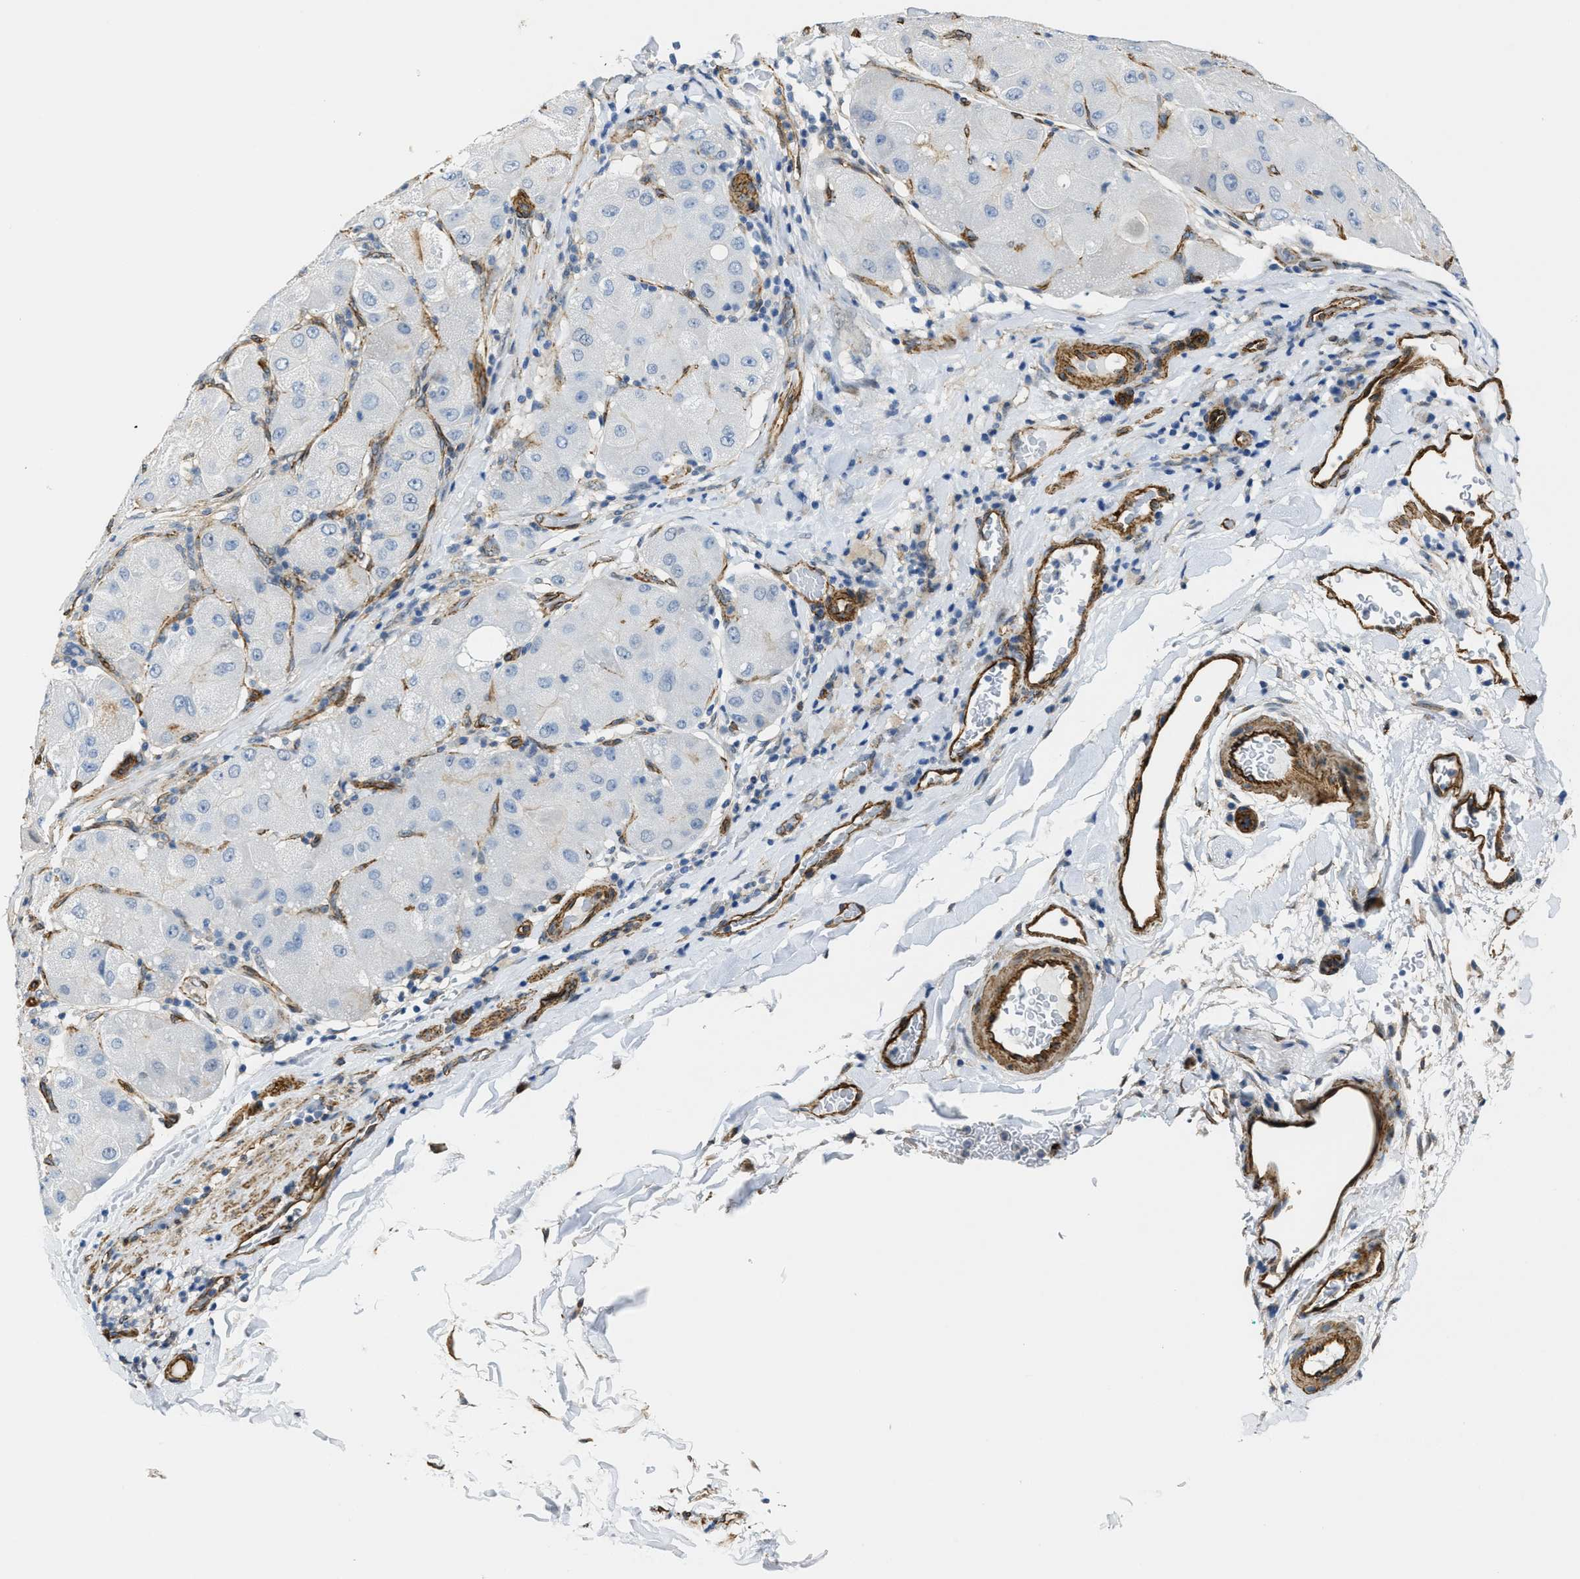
{"staining": {"intensity": "negative", "quantity": "none", "location": "none"}, "tissue": "liver cancer", "cell_type": "Tumor cells", "image_type": "cancer", "snomed": [{"axis": "morphology", "description": "Carcinoma, Hepatocellular, NOS"}, {"axis": "topography", "description": "Liver"}], "caption": "Immunohistochemistry histopathology image of neoplastic tissue: human liver cancer (hepatocellular carcinoma) stained with DAB displays no significant protein positivity in tumor cells.", "gene": "NAB1", "patient": {"sex": "male", "age": 80}}